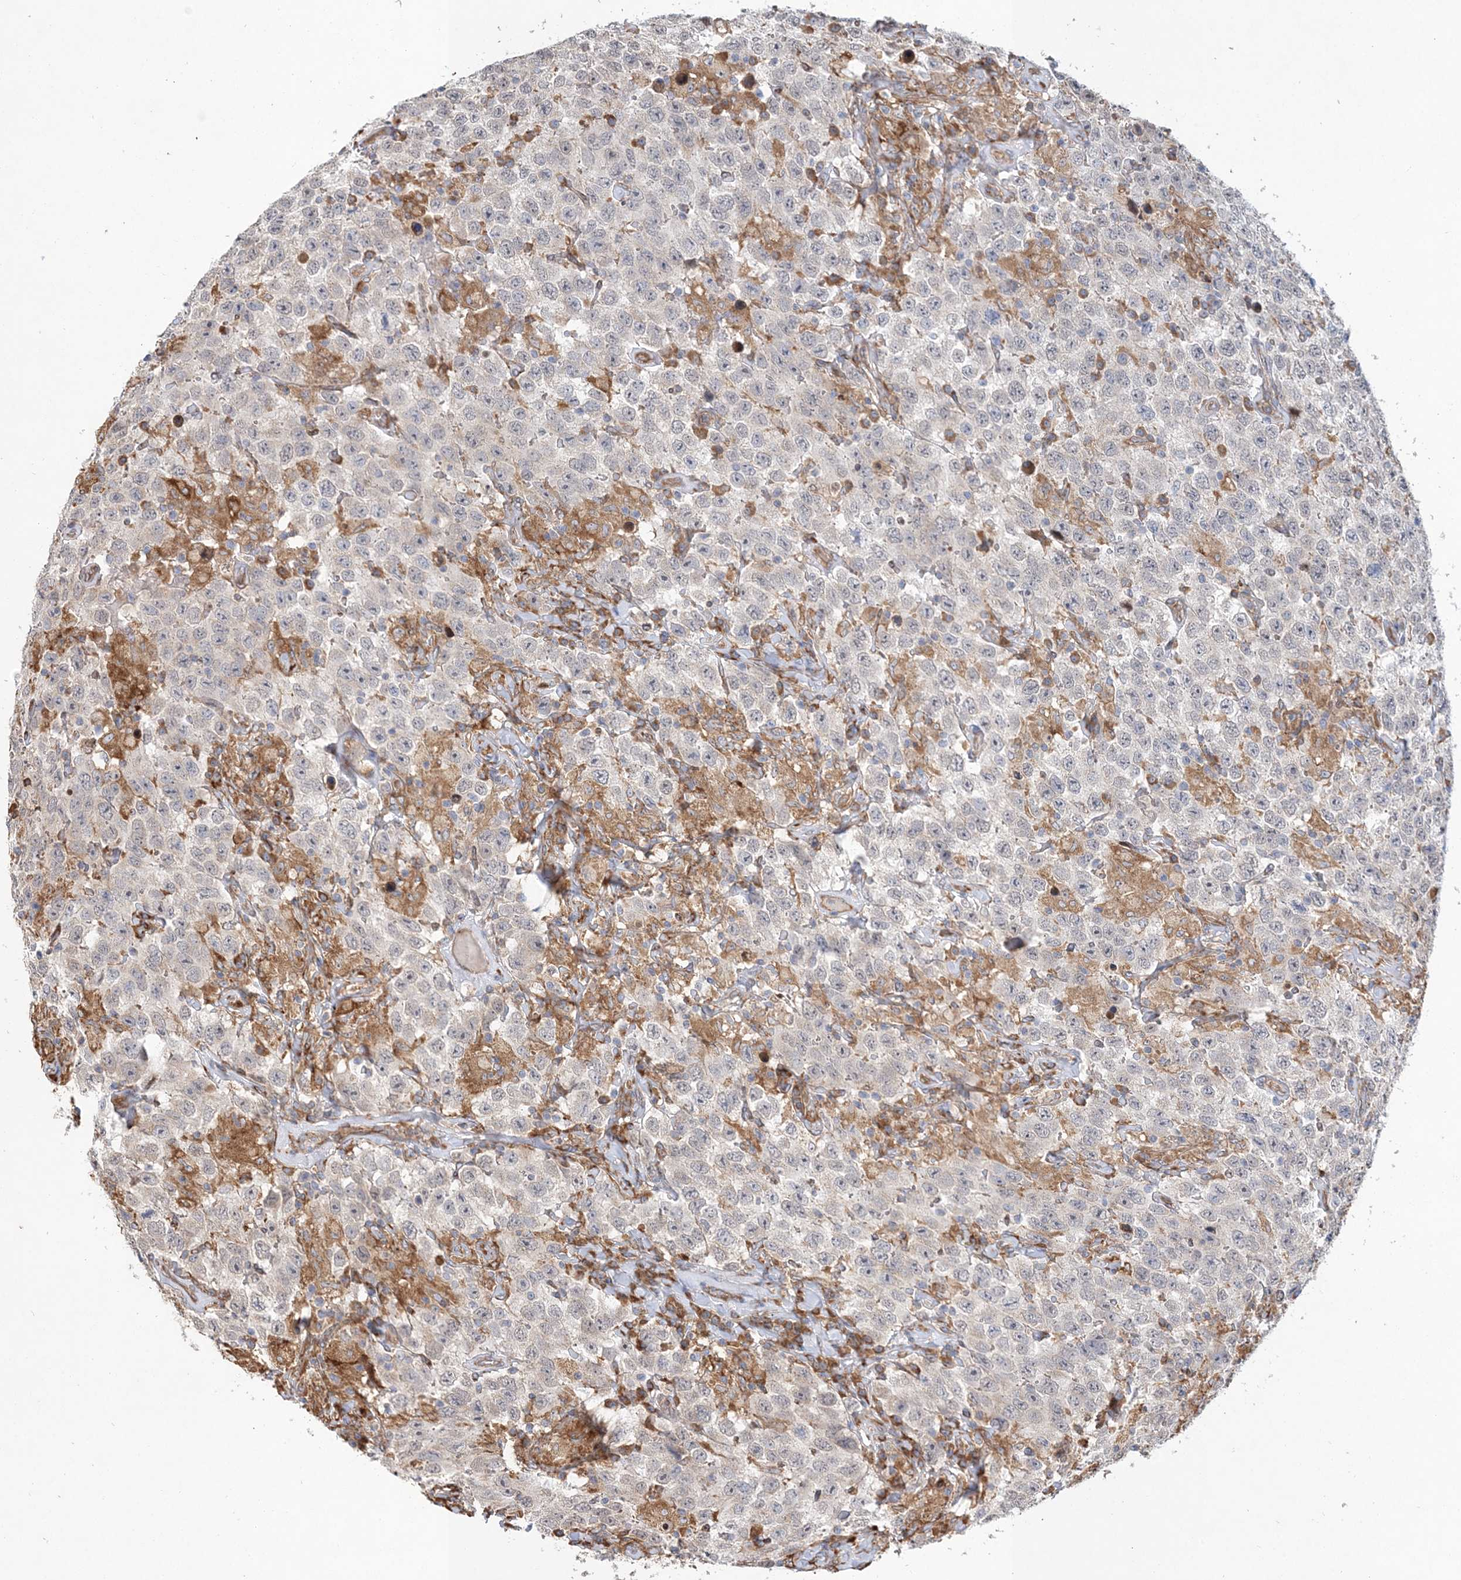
{"staining": {"intensity": "negative", "quantity": "none", "location": "none"}, "tissue": "testis cancer", "cell_type": "Tumor cells", "image_type": "cancer", "snomed": [{"axis": "morphology", "description": "Seminoma, NOS"}, {"axis": "topography", "description": "Testis"}], "caption": "High magnification brightfield microscopy of testis cancer (seminoma) stained with DAB (3,3'-diaminobenzidine) (brown) and counterstained with hematoxylin (blue): tumor cells show no significant expression. (Immunohistochemistry (ihc), brightfield microscopy, high magnification).", "gene": "ZFYVE16", "patient": {"sex": "male", "age": 41}}